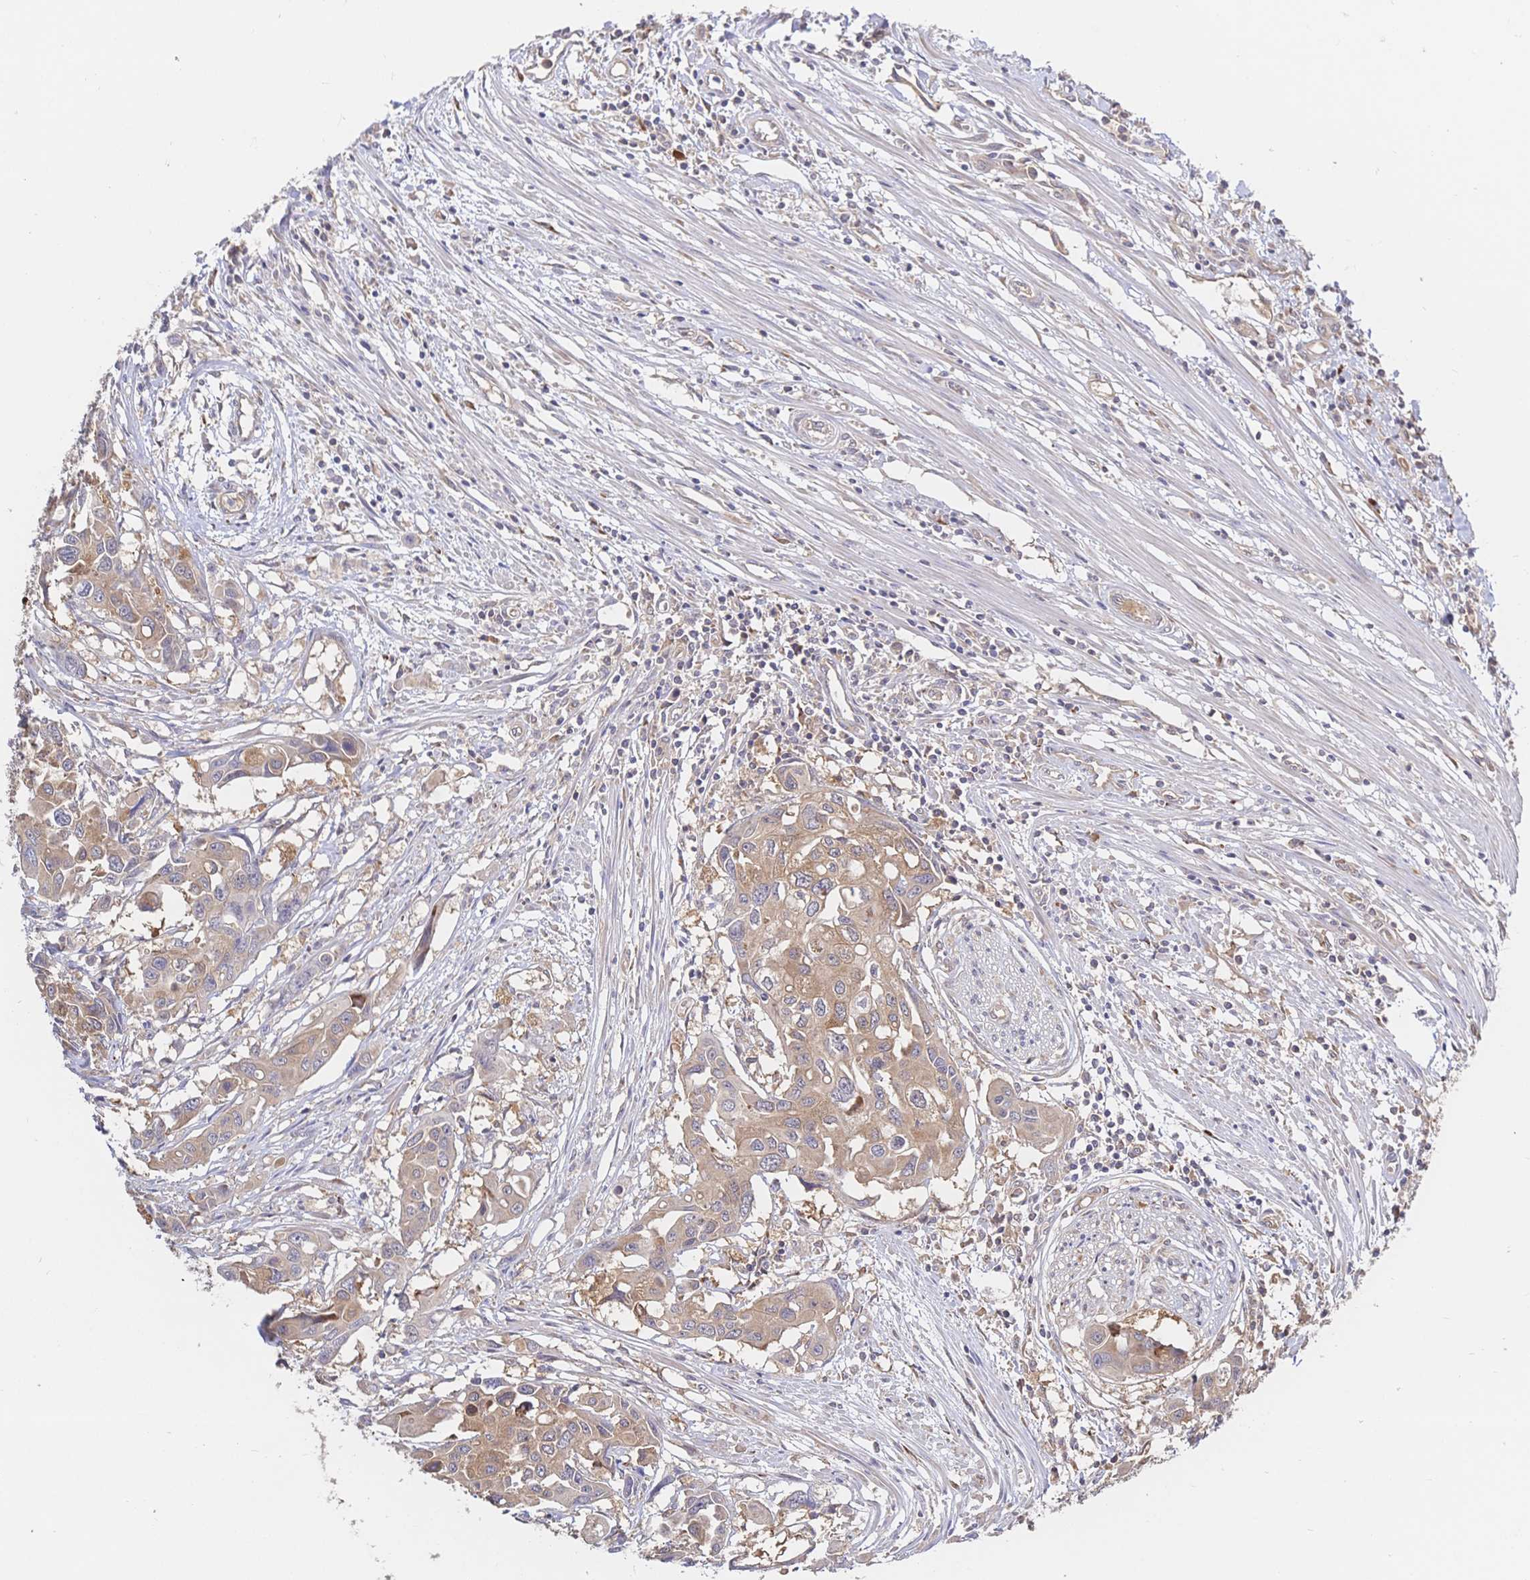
{"staining": {"intensity": "moderate", "quantity": ">75%", "location": "cytoplasmic/membranous"}, "tissue": "colorectal cancer", "cell_type": "Tumor cells", "image_type": "cancer", "snomed": [{"axis": "morphology", "description": "Adenocarcinoma, NOS"}, {"axis": "topography", "description": "Colon"}], "caption": "Colorectal cancer stained with a protein marker shows moderate staining in tumor cells.", "gene": "LMO4", "patient": {"sex": "male", "age": 77}}